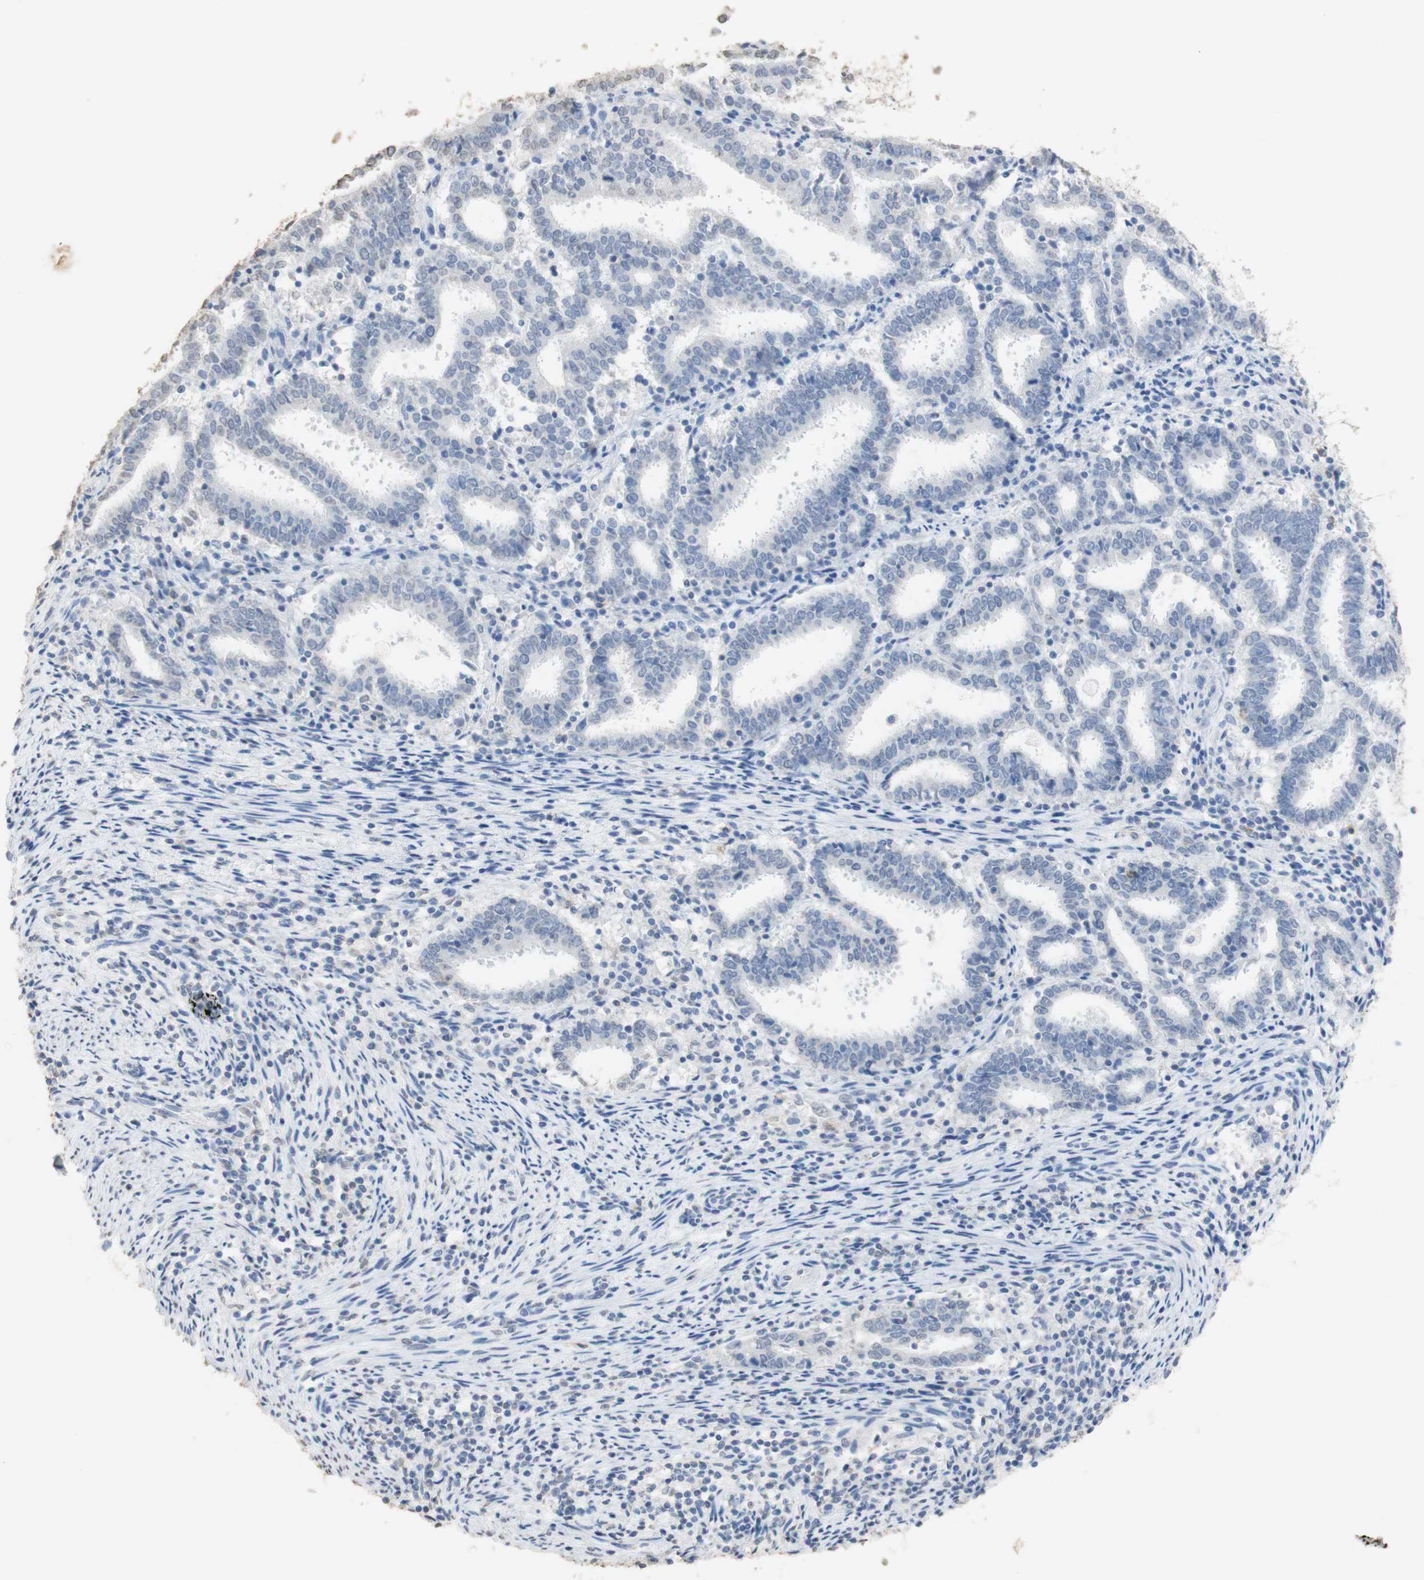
{"staining": {"intensity": "negative", "quantity": "none", "location": "none"}, "tissue": "endometrial cancer", "cell_type": "Tumor cells", "image_type": "cancer", "snomed": [{"axis": "morphology", "description": "Adenocarcinoma, NOS"}, {"axis": "topography", "description": "Uterus"}], "caption": "Human adenocarcinoma (endometrial) stained for a protein using IHC reveals no expression in tumor cells.", "gene": "L1CAM", "patient": {"sex": "female", "age": 83}}